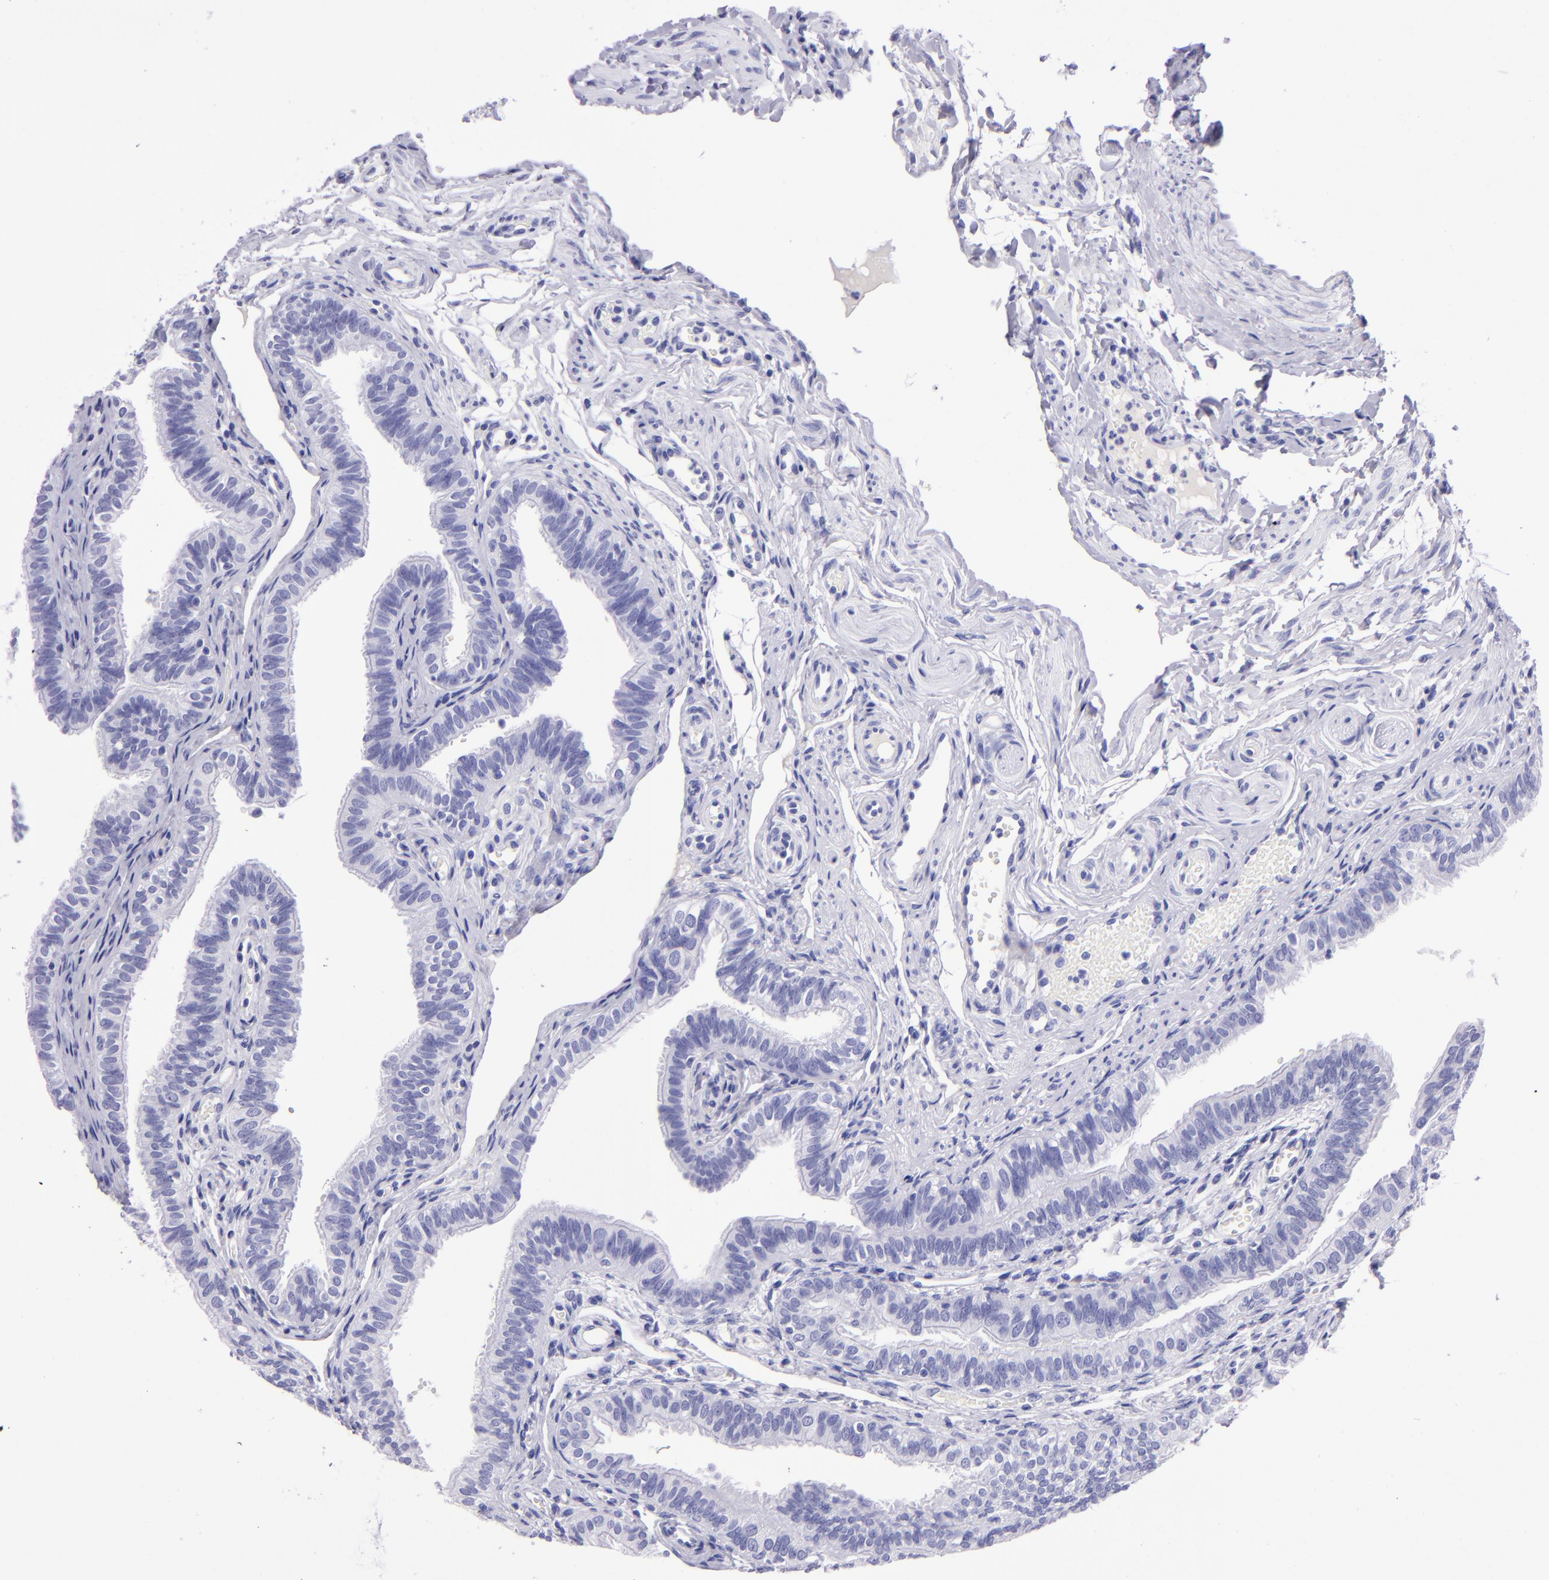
{"staining": {"intensity": "negative", "quantity": "none", "location": "none"}, "tissue": "fallopian tube", "cell_type": "Glandular cells", "image_type": "normal", "snomed": [{"axis": "morphology", "description": "Normal tissue, NOS"}, {"axis": "morphology", "description": "Dermoid, NOS"}, {"axis": "topography", "description": "Fallopian tube"}], "caption": "An immunohistochemistry (IHC) histopathology image of normal fallopian tube is shown. There is no staining in glandular cells of fallopian tube.", "gene": "TYRP1", "patient": {"sex": "female", "age": 33}}